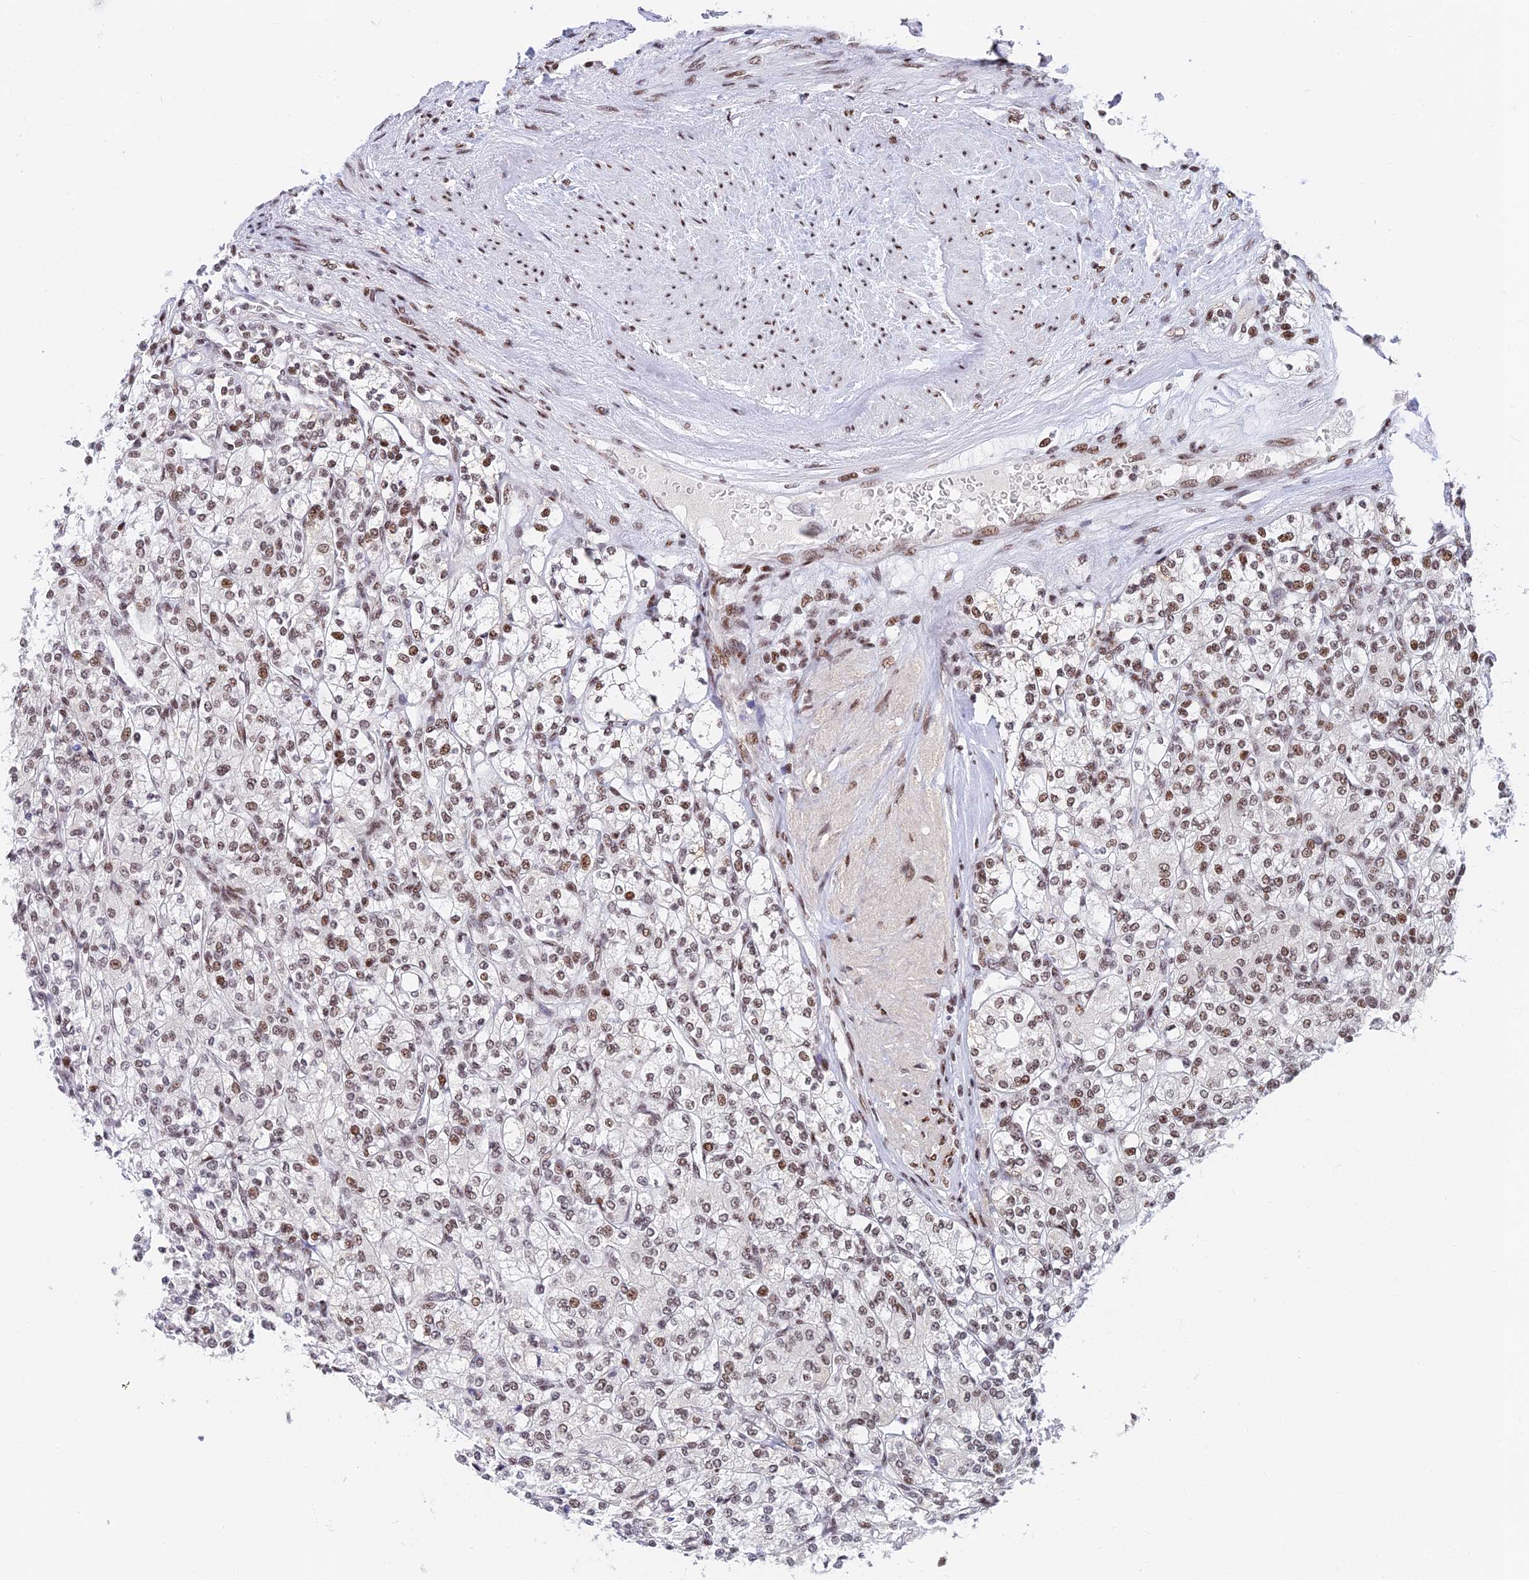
{"staining": {"intensity": "moderate", "quantity": "25%-75%", "location": "nuclear"}, "tissue": "renal cancer", "cell_type": "Tumor cells", "image_type": "cancer", "snomed": [{"axis": "morphology", "description": "Adenocarcinoma, NOS"}, {"axis": "topography", "description": "Kidney"}], "caption": "Adenocarcinoma (renal) stained with a protein marker exhibits moderate staining in tumor cells.", "gene": "USP22", "patient": {"sex": "male", "age": 77}}